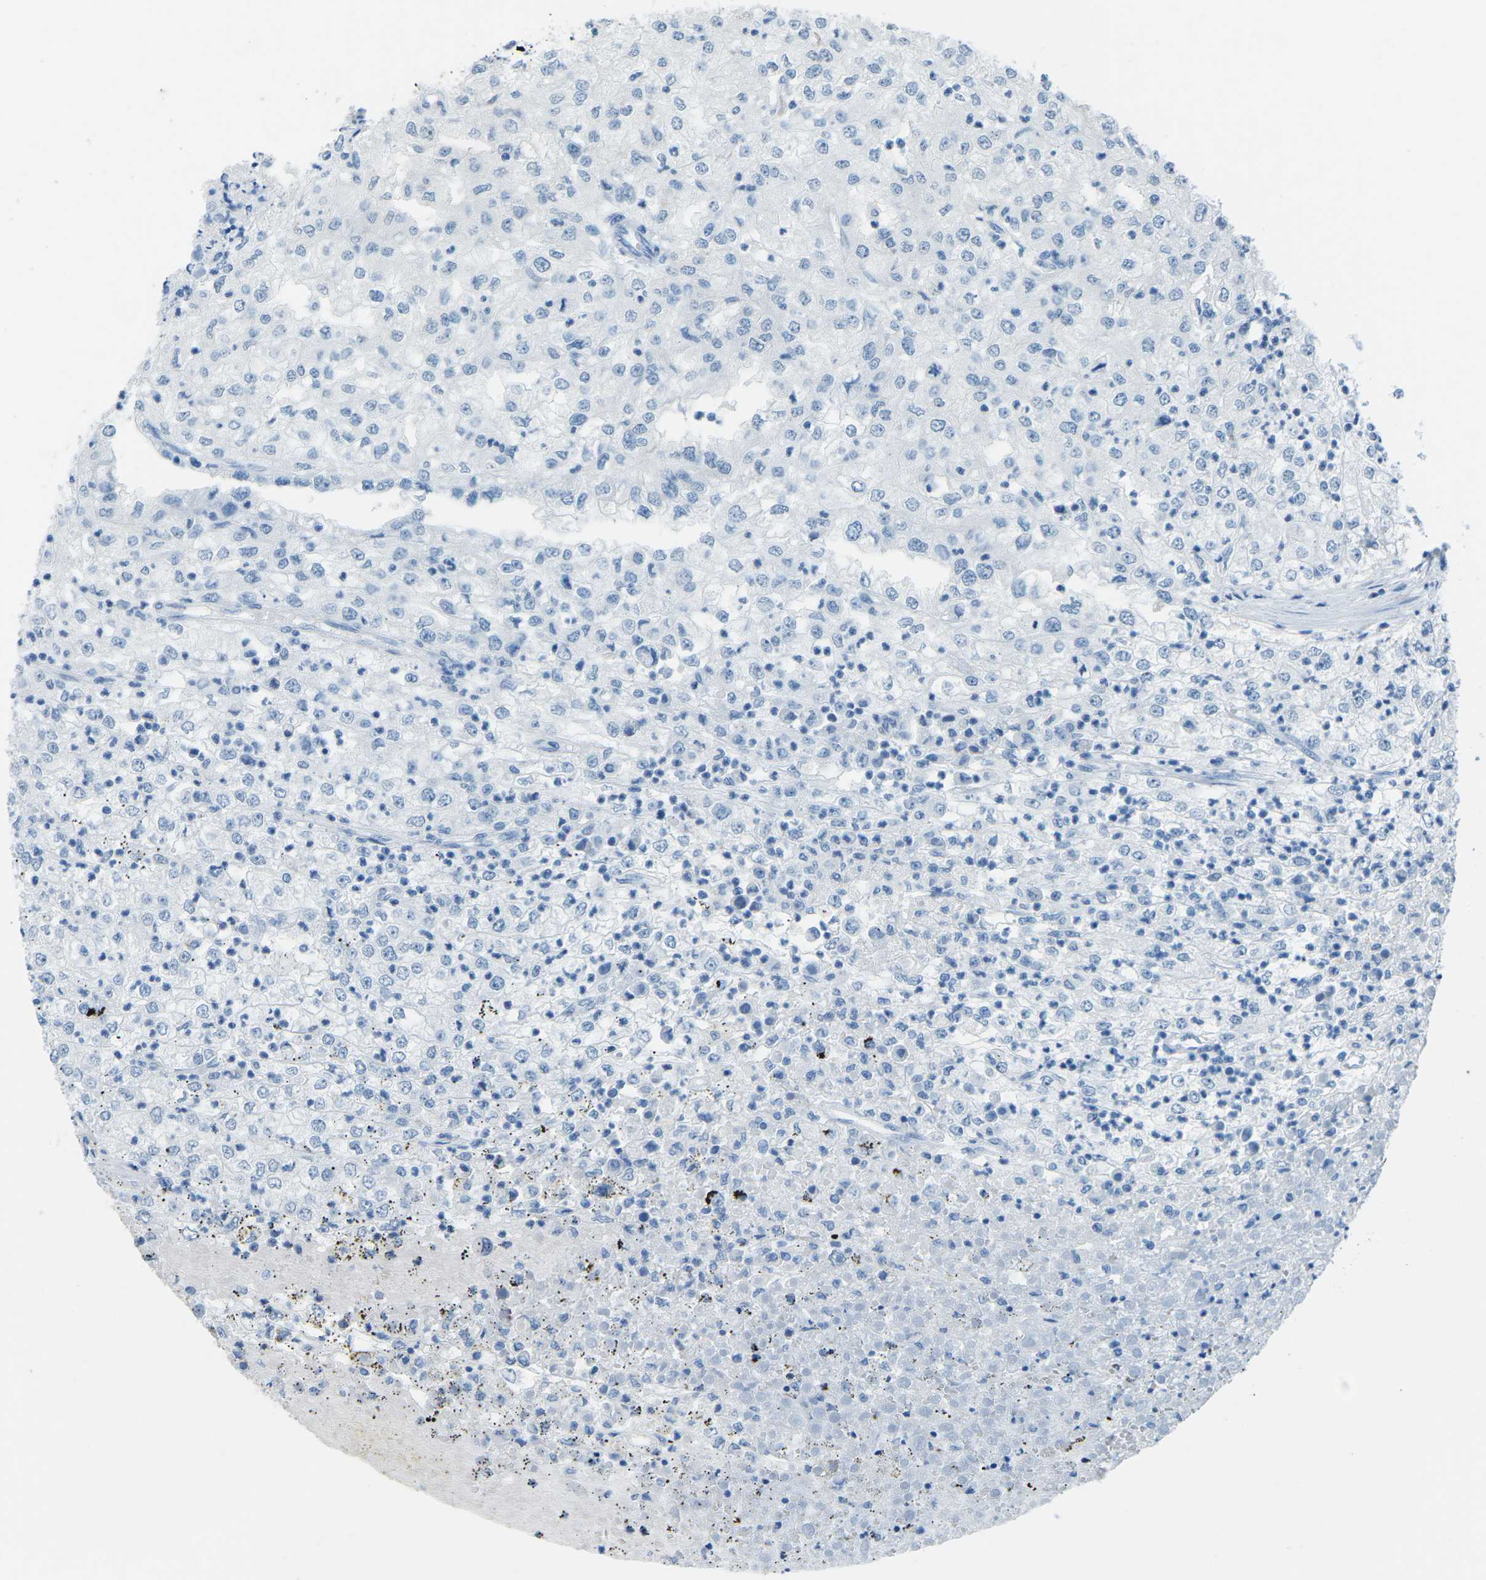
{"staining": {"intensity": "negative", "quantity": "none", "location": "none"}, "tissue": "renal cancer", "cell_type": "Tumor cells", "image_type": "cancer", "snomed": [{"axis": "morphology", "description": "Adenocarcinoma, NOS"}, {"axis": "topography", "description": "Kidney"}], "caption": "Tumor cells are negative for brown protein staining in renal cancer.", "gene": "MYH8", "patient": {"sex": "female", "age": 54}}